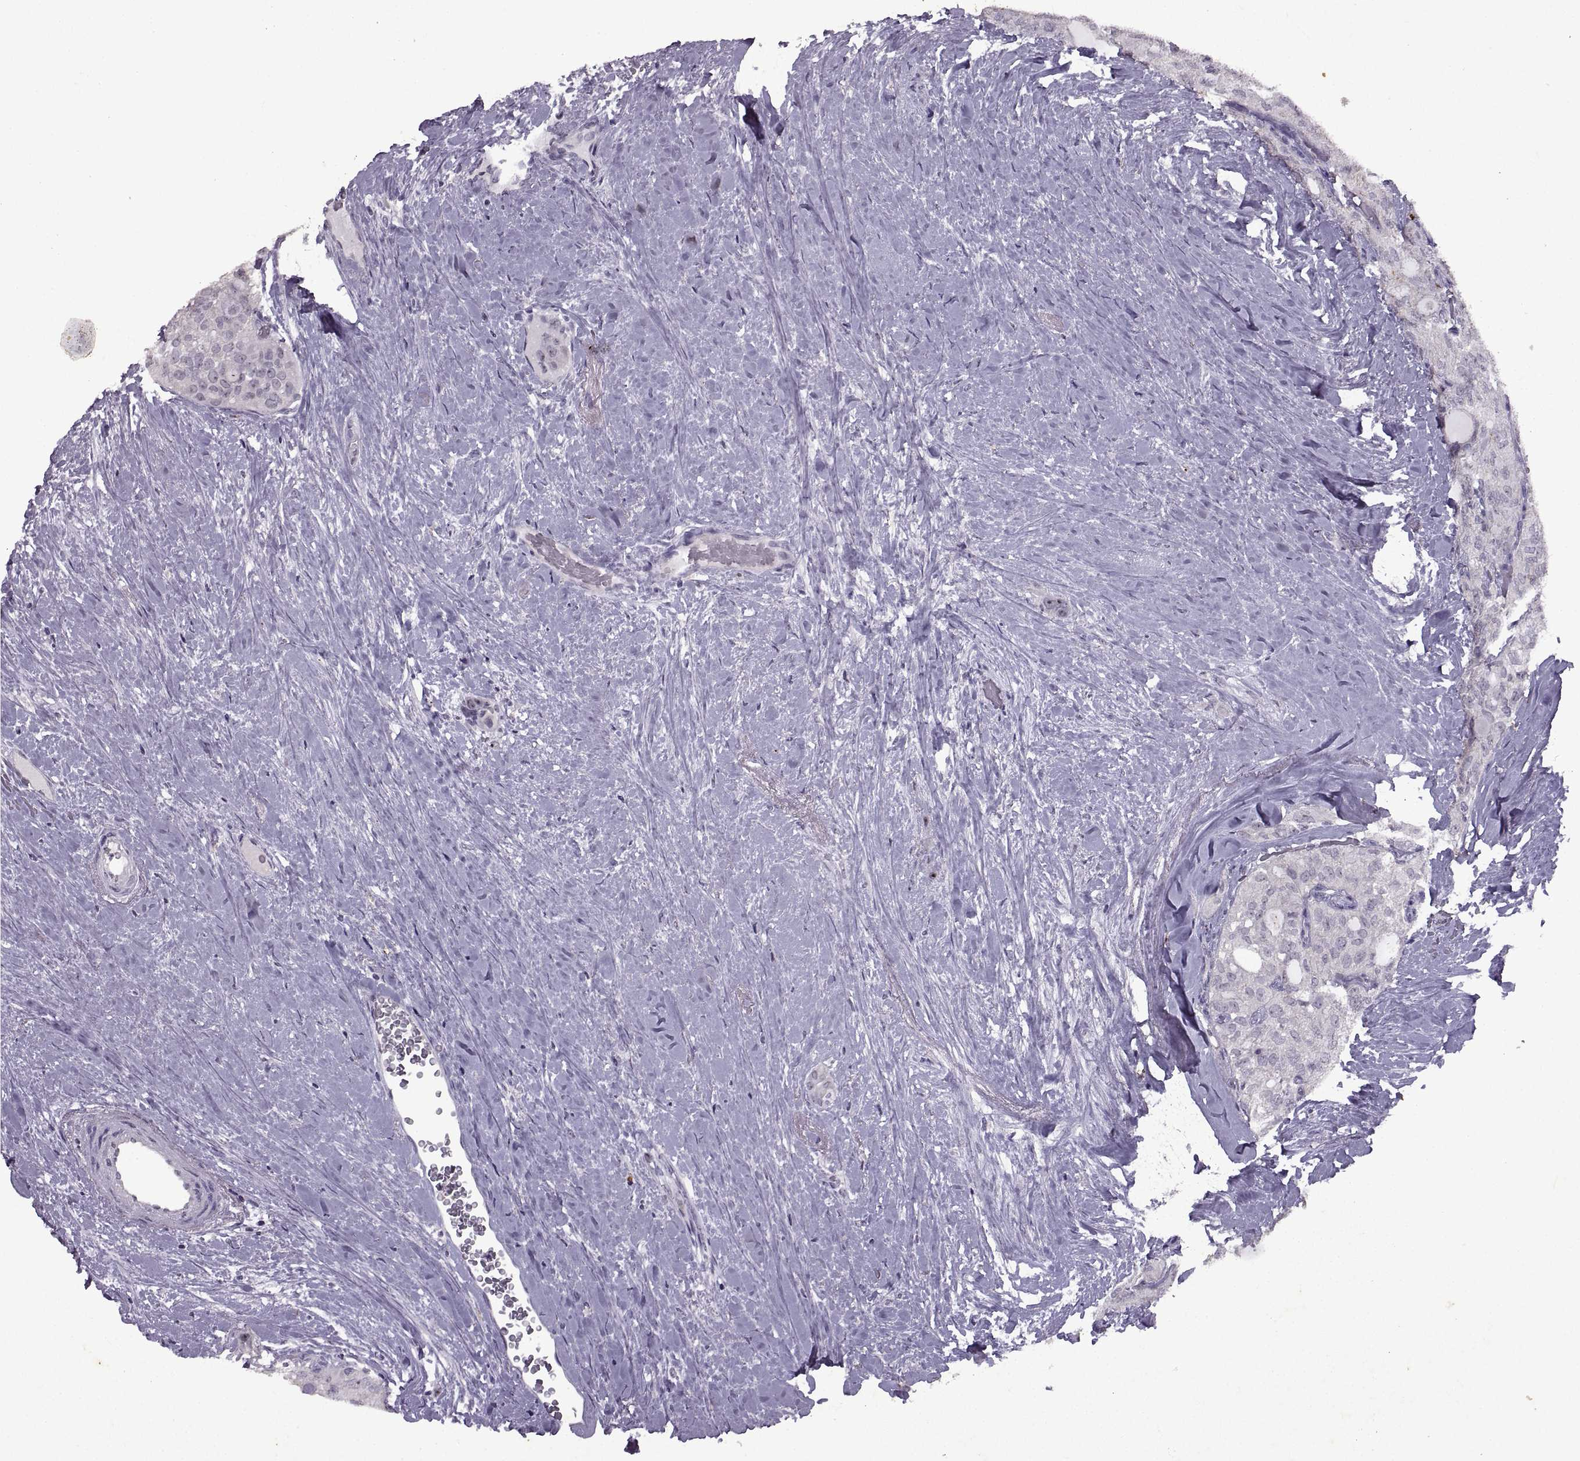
{"staining": {"intensity": "weak", "quantity": "<25%", "location": "nuclear"}, "tissue": "thyroid cancer", "cell_type": "Tumor cells", "image_type": "cancer", "snomed": [{"axis": "morphology", "description": "Follicular adenoma carcinoma, NOS"}, {"axis": "topography", "description": "Thyroid gland"}], "caption": "This is an immunohistochemistry image of human follicular adenoma carcinoma (thyroid). There is no positivity in tumor cells.", "gene": "SINHCAF", "patient": {"sex": "male", "age": 75}}